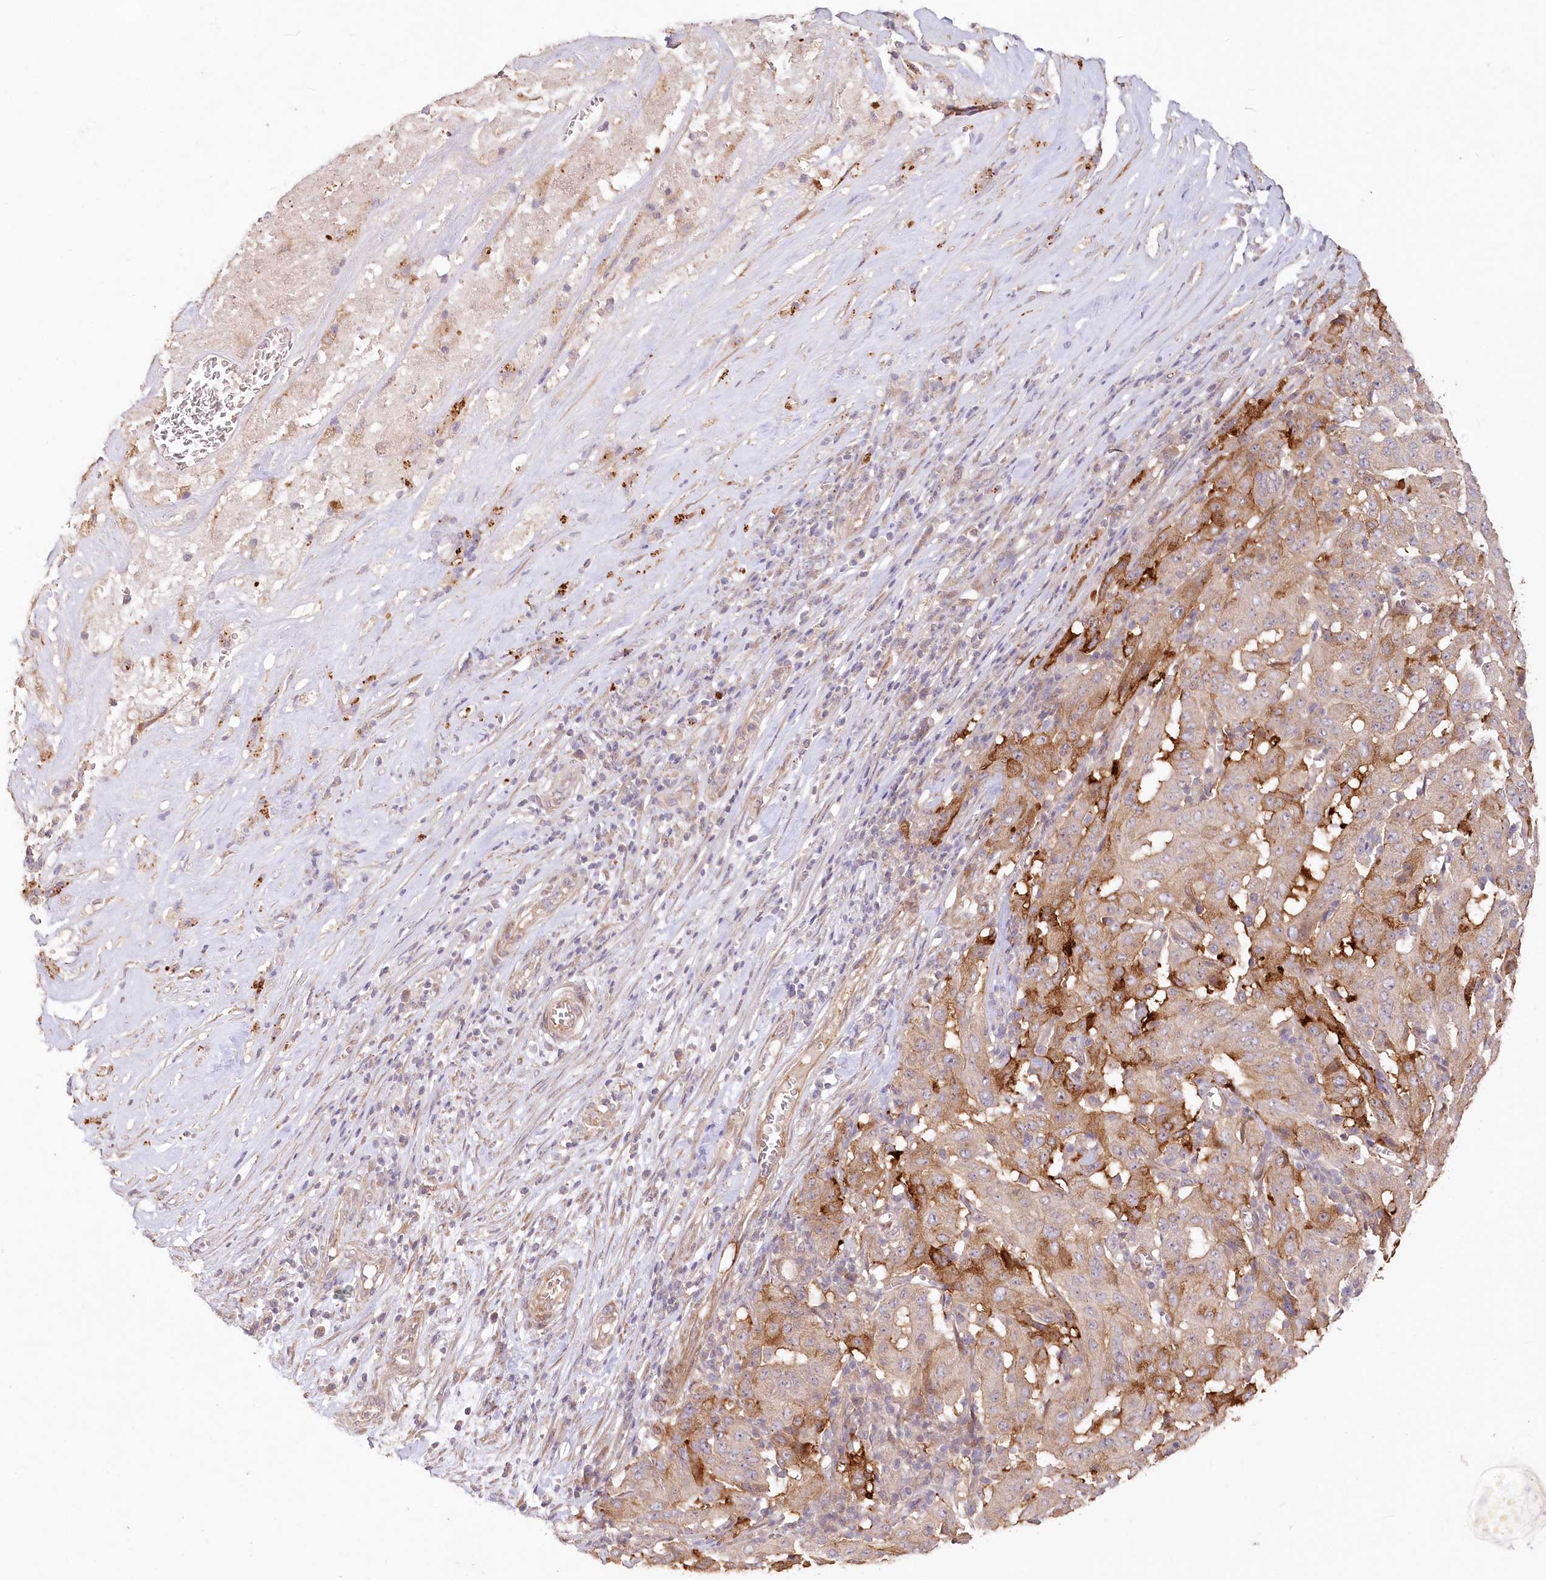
{"staining": {"intensity": "moderate", "quantity": "<25%", "location": "cytoplasmic/membranous"}, "tissue": "pancreatic cancer", "cell_type": "Tumor cells", "image_type": "cancer", "snomed": [{"axis": "morphology", "description": "Adenocarcinoma, NOS"}, {"axis": "topography", "description": "Pancreas"}], "caption": "About <25% of tumor cells in pancreatic cancer display moderate cytoplasmic/membranous protein expression as visualized by brown immunohistochemical staining.", "gene": "IRAK1BP1", "patient": {"sex": "male", "age": 63}}